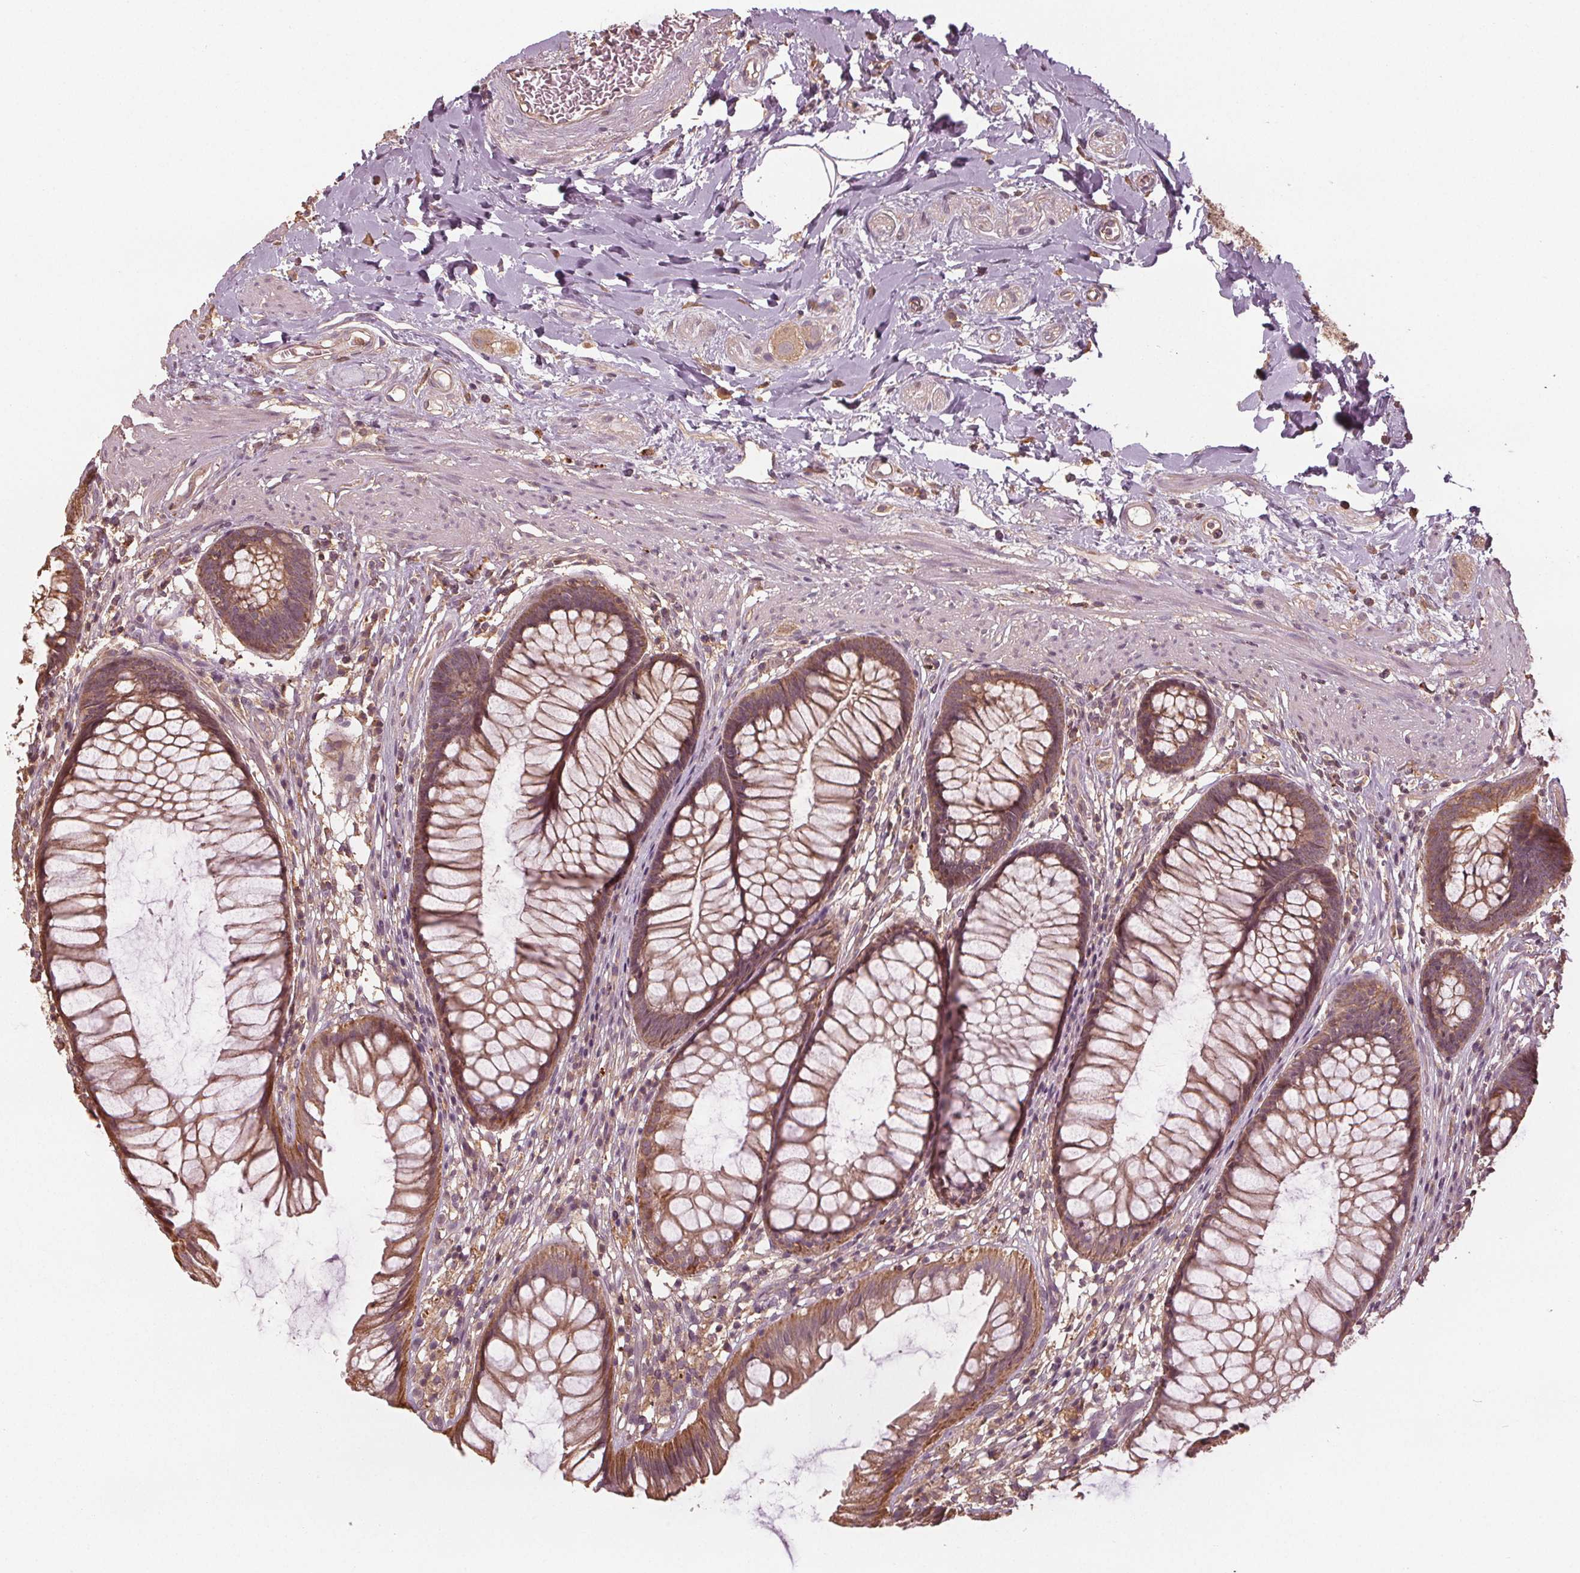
{"staining": {"intensity": "moderate", "quantity": ">75%", "location": "cytoplasmic/membranous"}, "tissue": "rectum", "cell_type": "Glandular cells", "image_type": "normal", "snomed": [{"axis": "morphology", "description": "Normal tissue, NOS"}, {"axis": "topography", "description": "Smooth muscle"}, {"axis": "topography", "description": "Rectum"}], "caption": "Rectum stained for a protein (brown) displays moderate cytoplasmic/membranous positive positivity in approximately >75% of glandular cells.", "gene": "GNB2", "patient": {"sex": "male", "age": 53}}